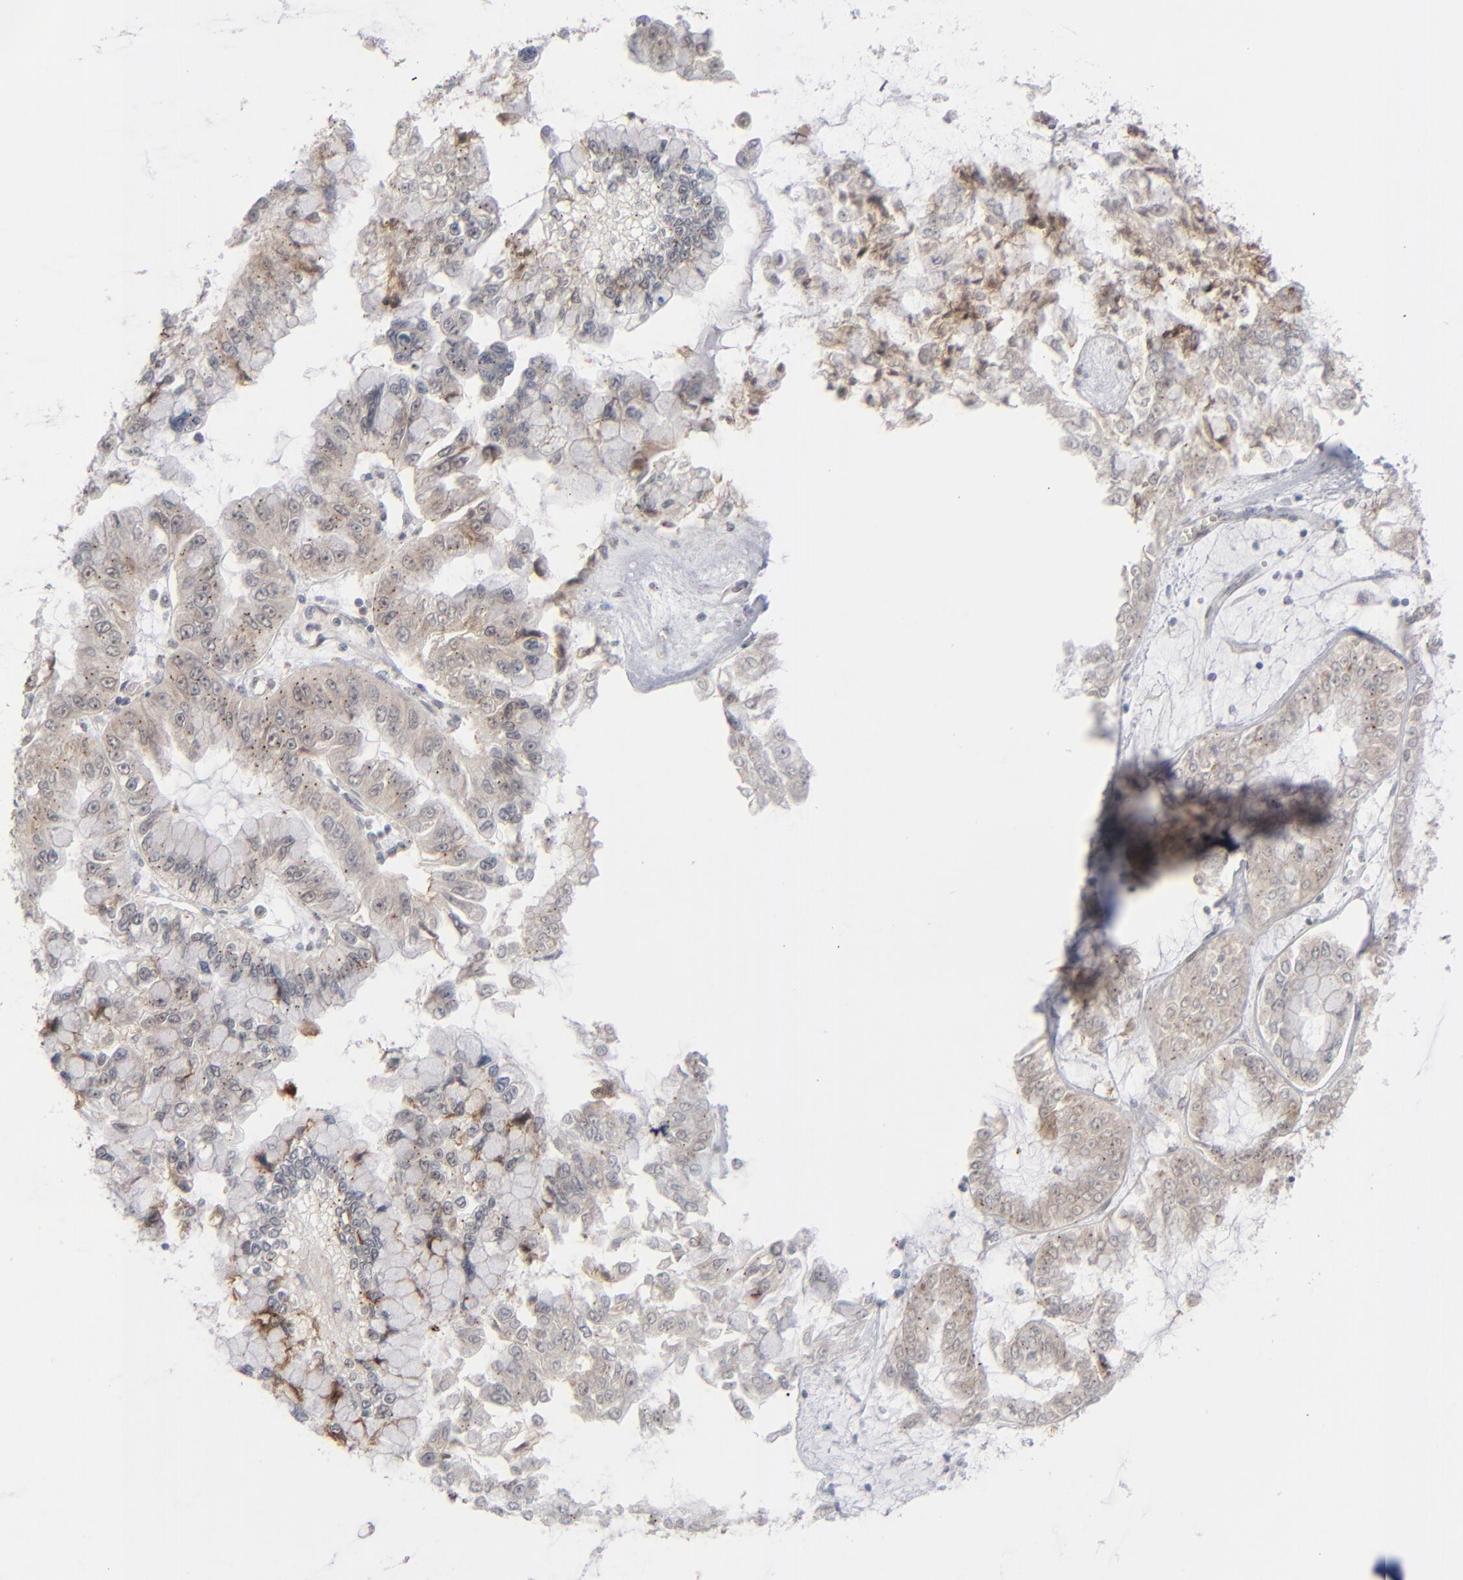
{"staining": {"intensity": "moderate", "quantity": ">75%", "location": "cytoplasmic/membranous"}, "tissue": "liver cancer", "cell_type": "Tumor cells", "image_type": "cancer", "snomed": [{"axis": "morphology", "description": "Cholangiocarcinoma"}, {"axis": "topography", "description": "Liver"}], "caption": "A photomicrograph of liver cancer stained for a protein exhibits moderate cytoplasmic/membranous brown staining in tumor cells.", "gene": "POF1B", "patient": {"sex": "female", "age": 79}}